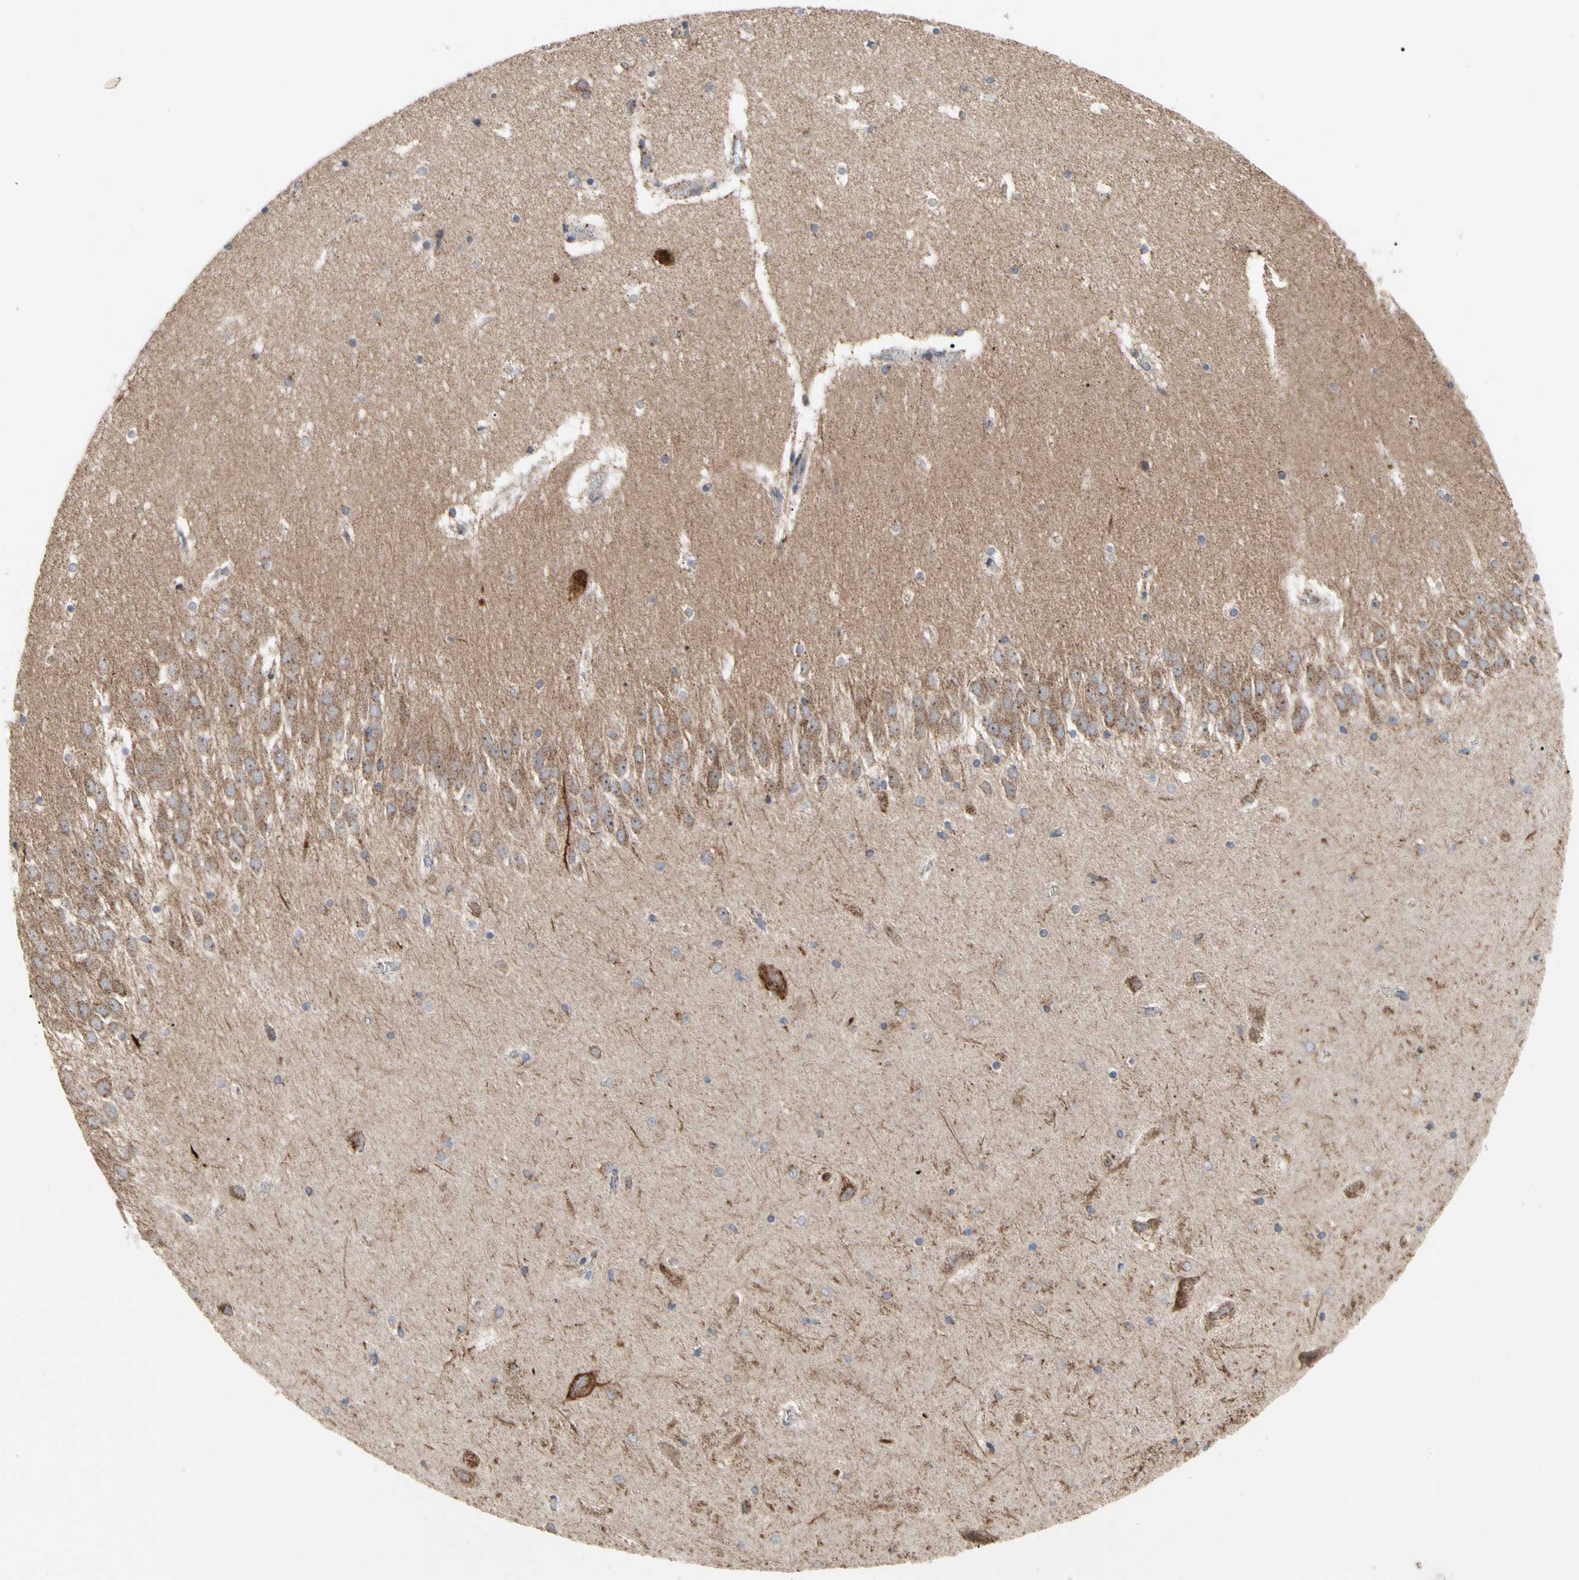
{"staining": {"intensity": "weak", "quantity": "<25%", "location": "cytoplasmic/membranous"}, "tissue": "hippocampus", "cell_type": "Glial cells", "image_type": "normal", "snomed": [{"axis": "morphology", "description": "Normal tissue, NOS"}, {"axis": "topography", "description": "Hippocampus"}], "caption": "Immunohistochemical staining of normal human hippocampus displays no significant expression in glial cells.", "gene": "GPD2", "patient": {"sex": "male", "age": 45}}